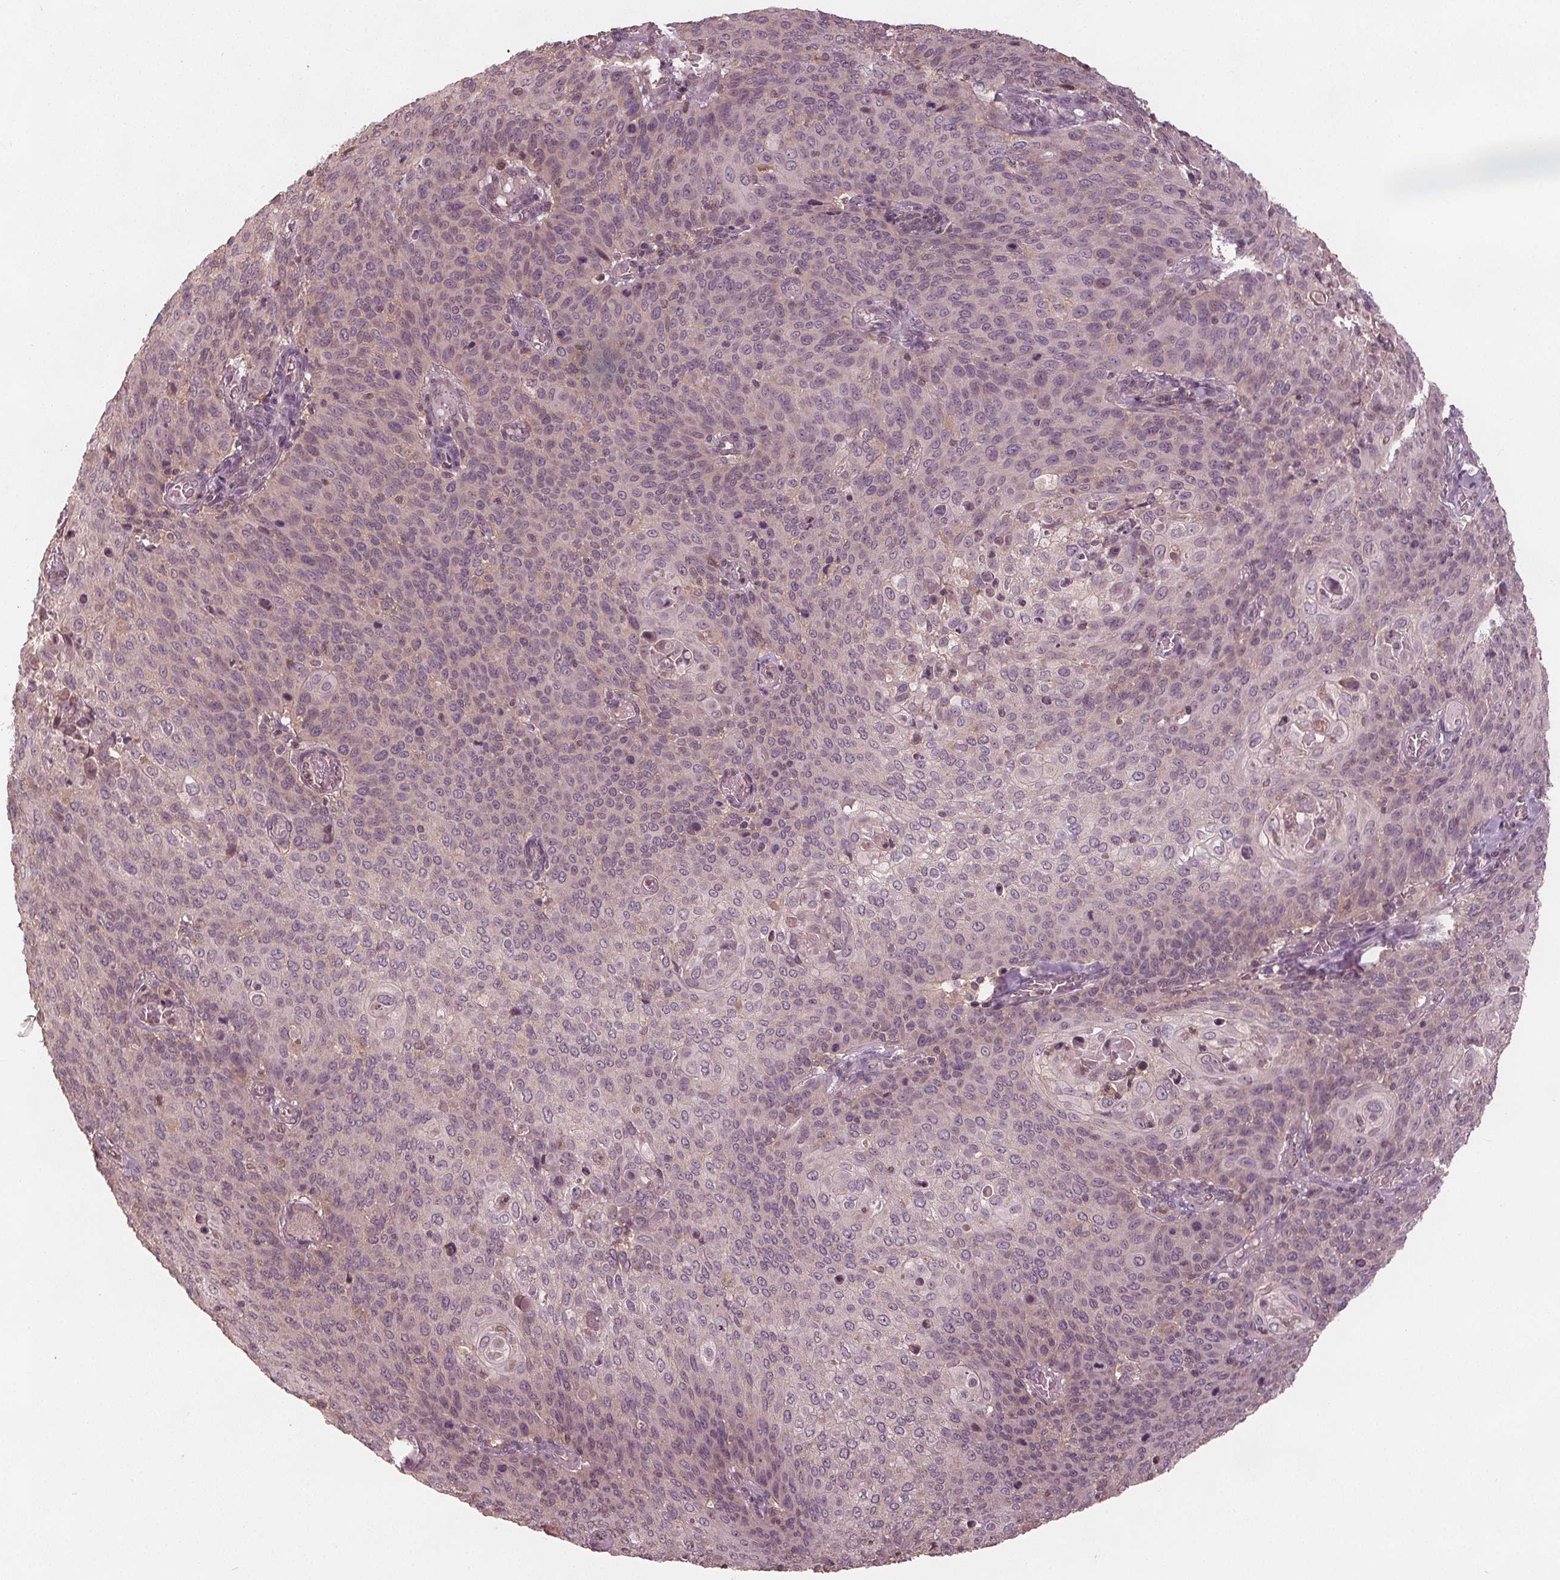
{"staining": {"intensity": "negative", "quantity": "none", "location": "none"}, "tissue": "cervical cancer", "cell_type": "Tumor cells", "image_type": "cancer", "snomed": [{"axis": "morphology", "description": "Squamous cell carcinoma, NOS"}, {"axis": "topography", "description": "Cervix"}], "caption": "Photomicrograph shows no significant protein staining in tumor cells of cervical cancer (squamous cell carcinoma).", "gene": "GNB2", "patient": {"sex": "female", "age": 65}}